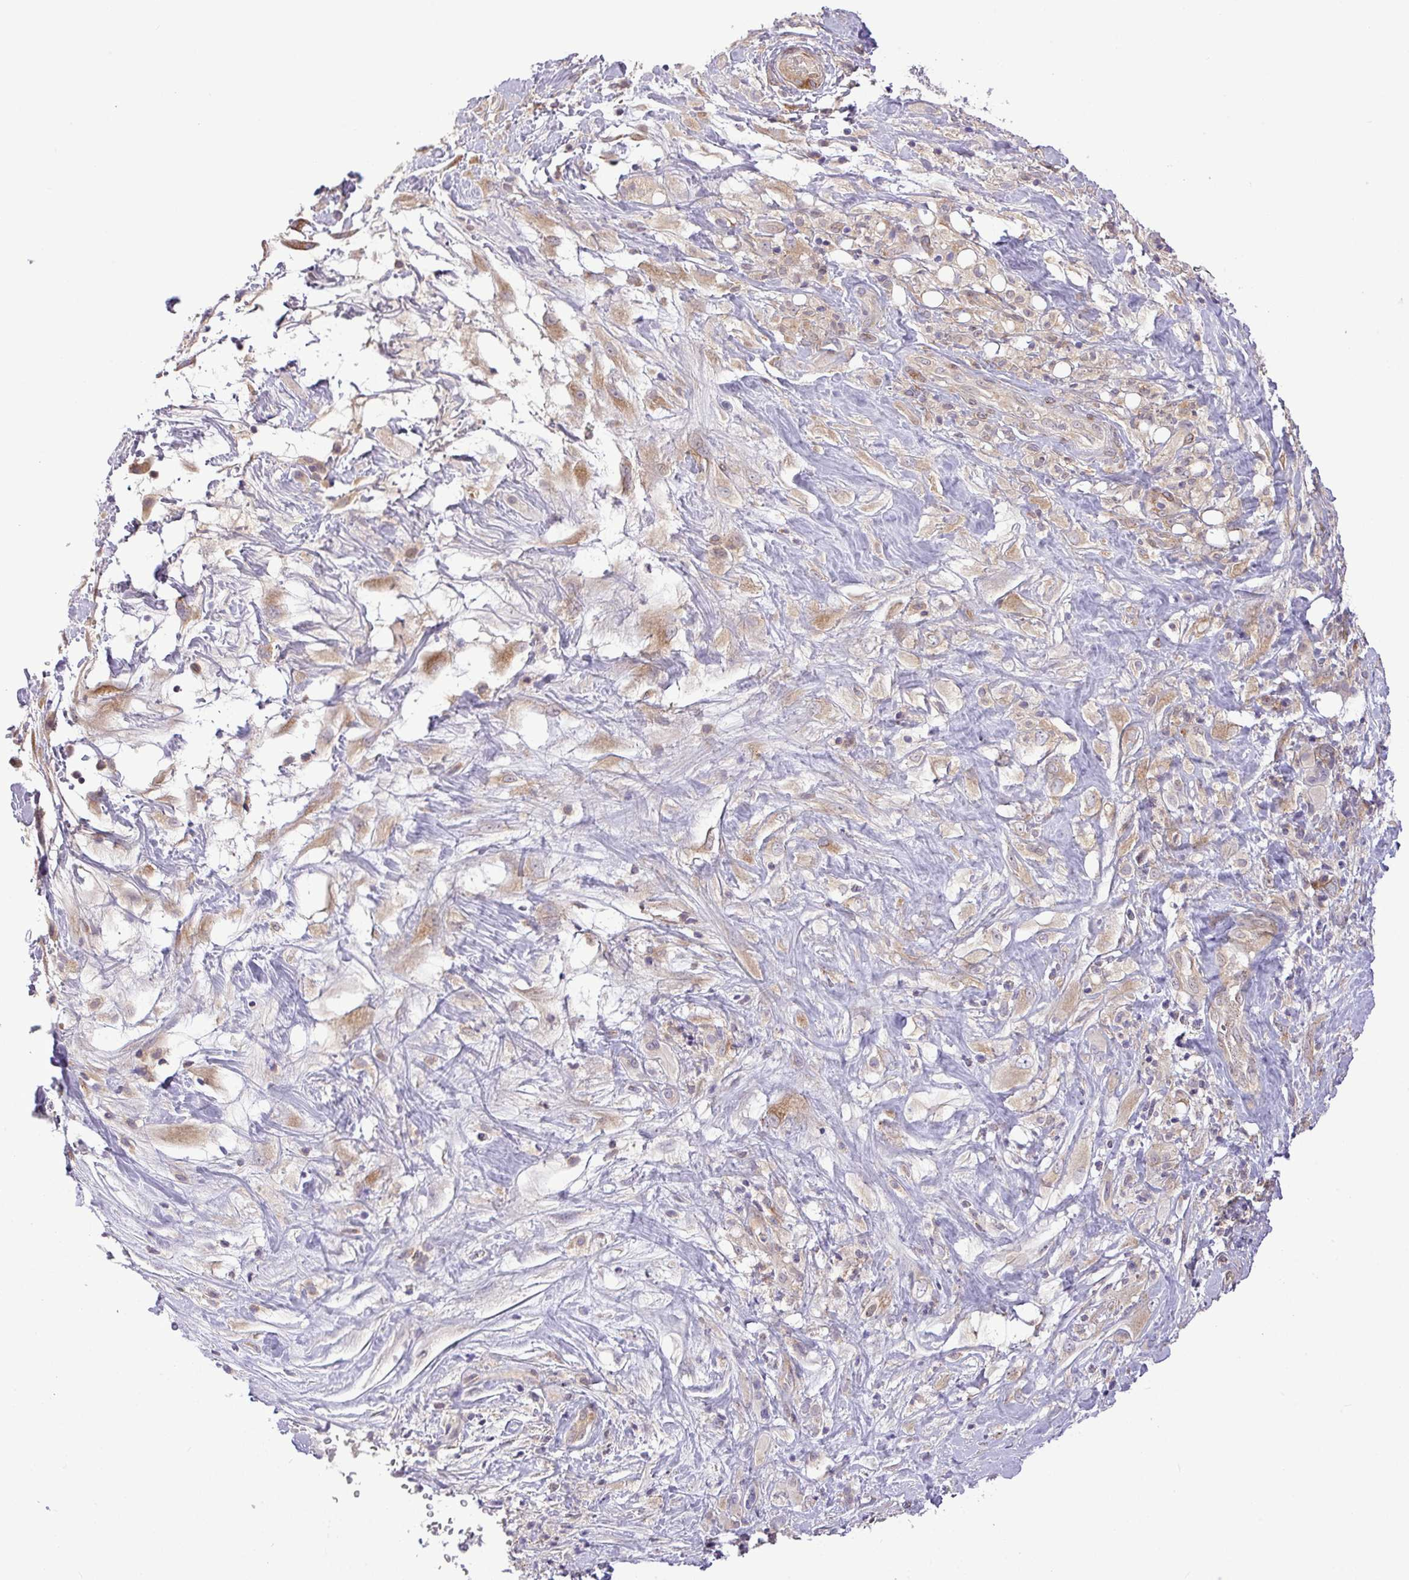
{"staining": {"intensity": "moderate", "quantity": "<25%", "location": "cytoplasmic/membranous"}, "tissue": "skin cancer", "cell_type": "Tumor cells", "image_type": "cancer", "snomed": [{"axis": "morphology", "description": "Squamous cell carcinoma, NOS"}, {"axis": "topography", "description": "Skin"}], "caption": "Moderate cytoplasmic/membranous staining for a protein is identified in about <25% of tumor cells of skin cancer (squamous cell carcinoma) using immunohistochemistry (IHC).", "gene": "FAM222B", "patient": {"sex": "male", "age": 82}}